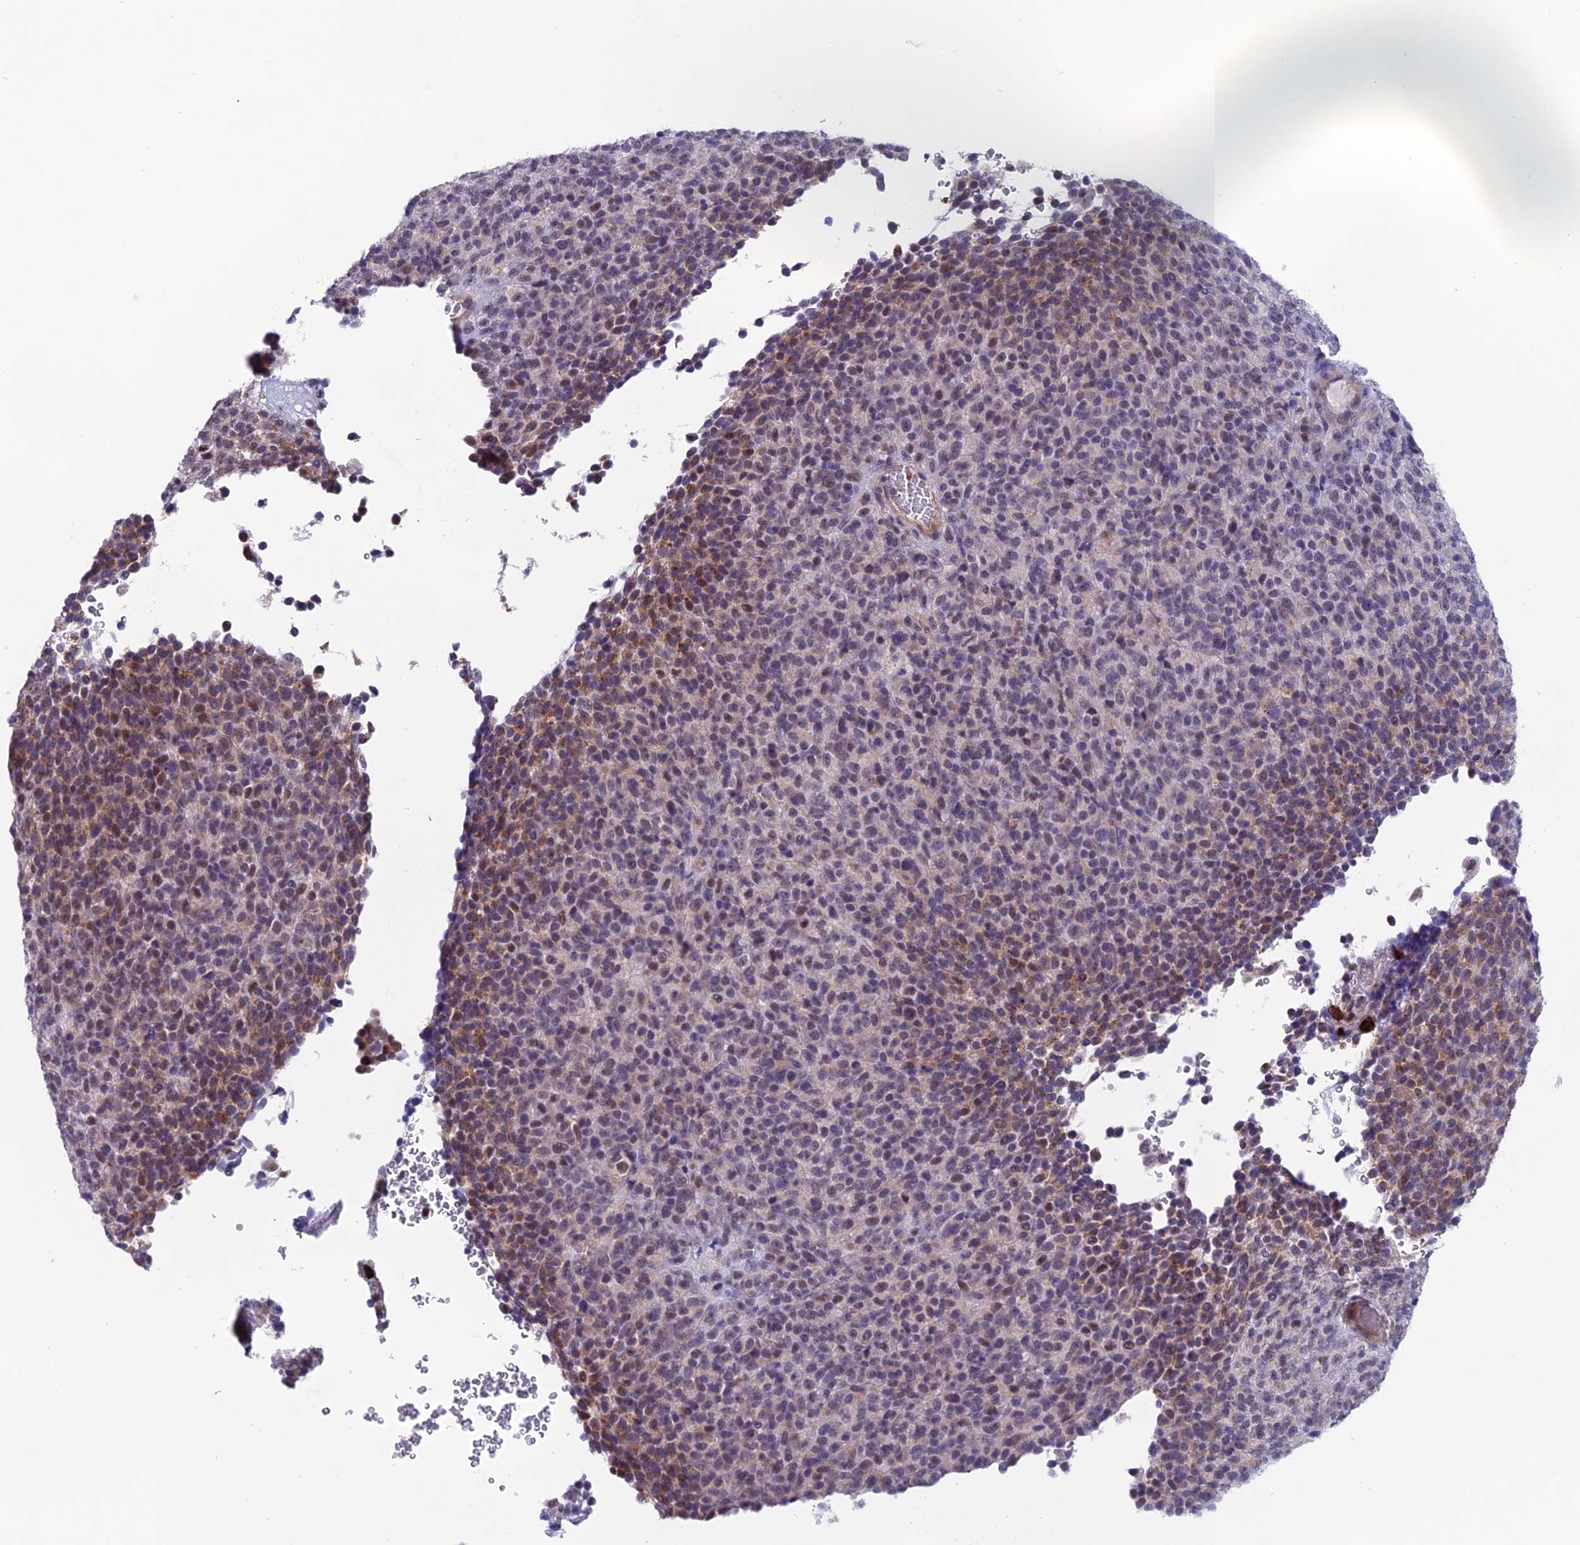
{"staining": {"intensity": "moderate", "quantity": "25%-75%", "location": "cytoplasmic/membranous,nuclear"}, "tissue": "melanoma", "cell_type": "Tumor cells", "image_type": "cancer", "snomed": [{"axis": "morphology", "description": "Malignant melanoma, Metastatic site"}, {"axis": "topography", "description": "Brain"}], "caption": "Protein staining of malignant melanoma (metastatic site) tissue shows moderate cytoplasmic/membranous and nuclear expression in about 25%-75% of tumor cells. Immunohistochemistry stains the protein of interest in brown and the nuclei are stained blue.", "gene": "COL6A6", "patient": {"sex": "female", "age": 56}}